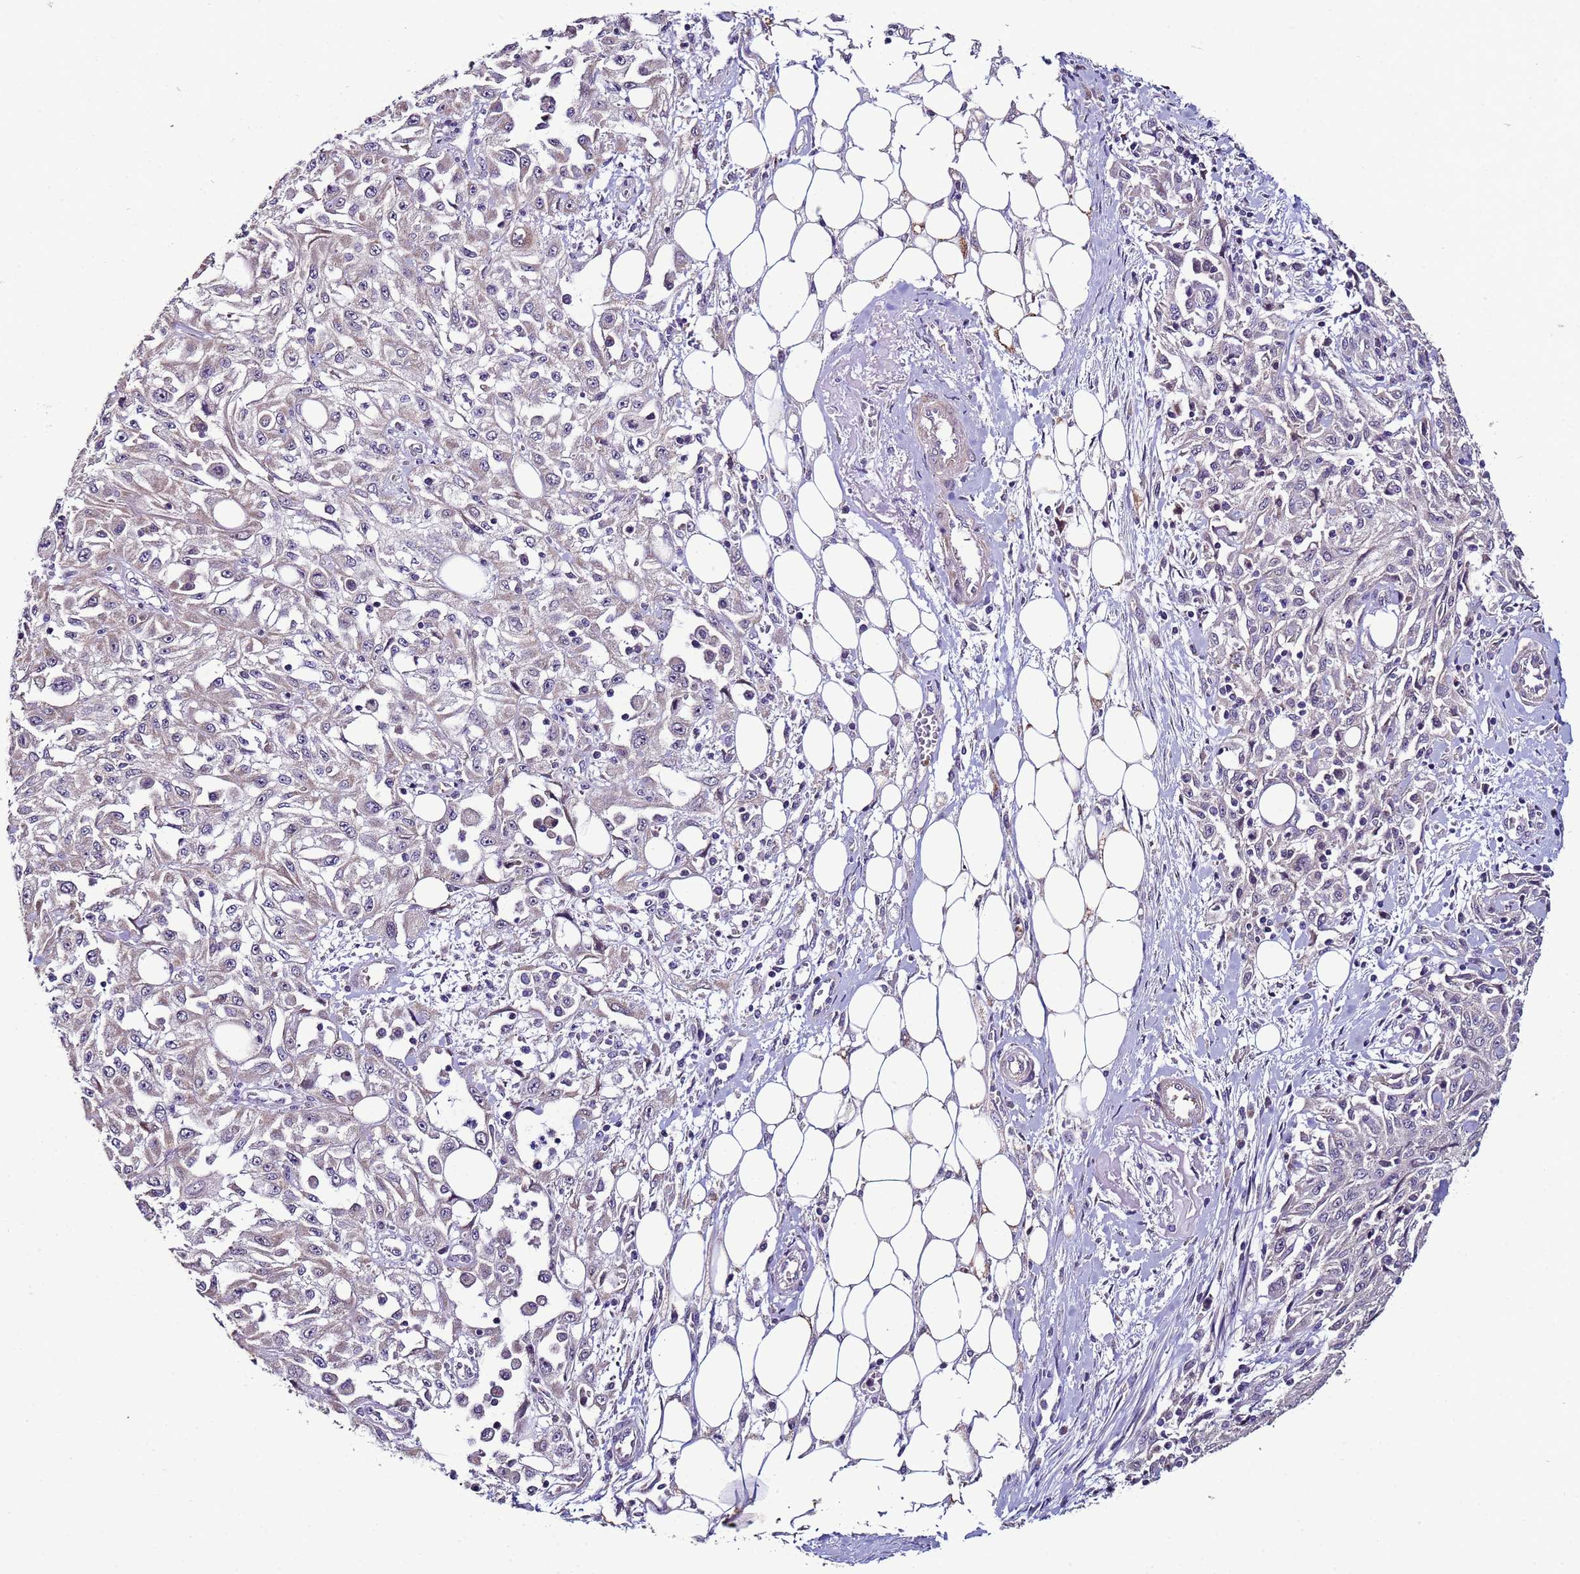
{"staining": {"intensity": "negative", "quantity": "none", "location": "none"}, "tissue": "skin cancer", "cell_type": "Tumor cells", "image_type": "cancer", "snomed": [{"axis": "morphology", "description": "Squamous cell carcinoma, NOS"}, {"axis": "morphology", "description": "Squamous cell carcinoma, metastatic, NOS"}, {"axis": "topography", "description": "Skin"}, {"axis": "topography", "description": "Lymph node"}], "caption": "There is no significant positivity in tumor cells of metastatic squamous cell carcinoma (skin).", "gene": "CLHC1", "patient": {"sex": "male", "age": 75}}